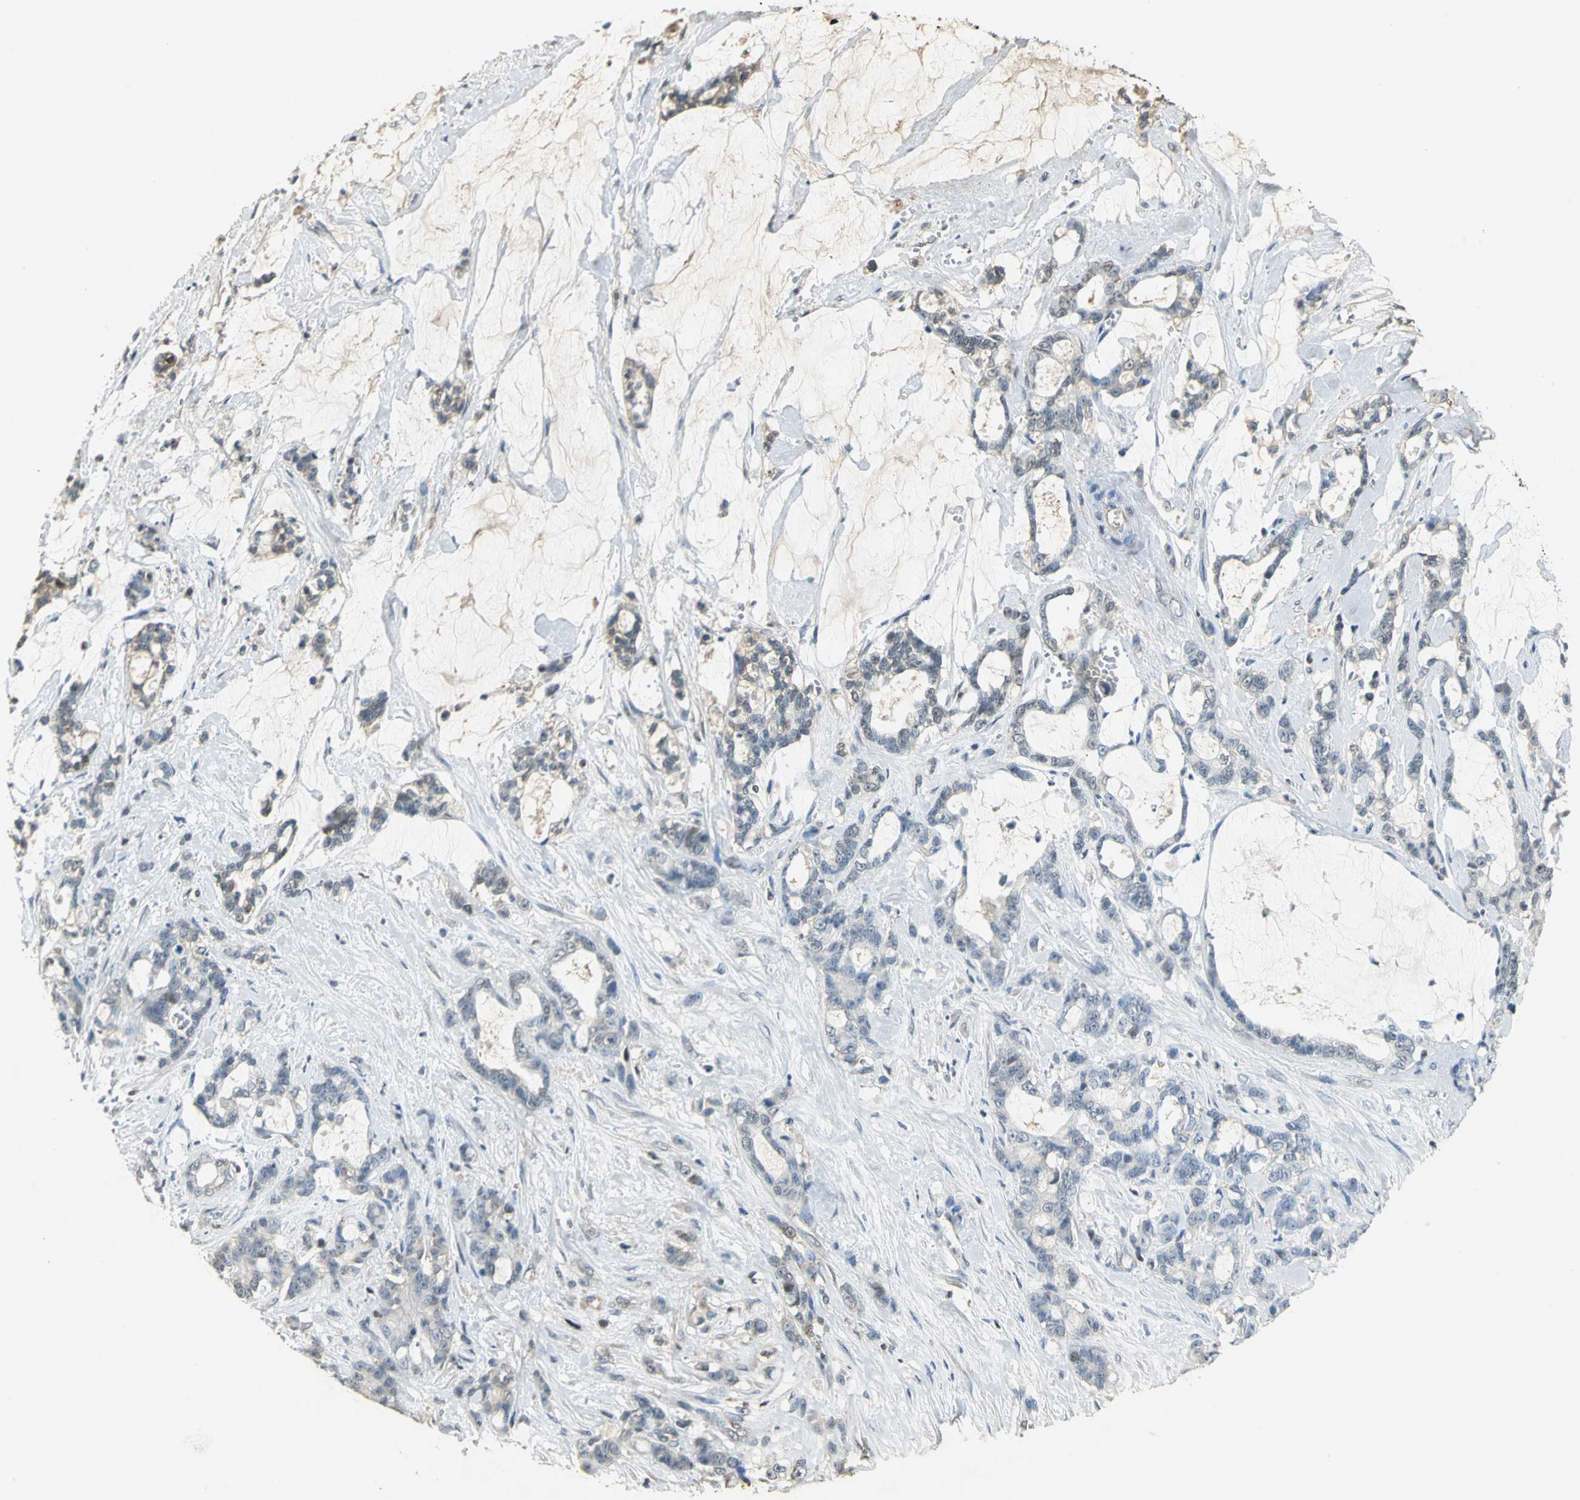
{"staining": {"intensity": "weak", "quantity": "25%-75%", "location": "cytoplasmic/membranous,nuclear"}, "tissue": "pancreatic cancer", "cell_type": "Tumor cells", "image_type": "cancer", "snomed": [{"axis": "morphology", "description": "Adenocarcinoma, NOS"}, {"axis": "topography", "description": "Pancreas"}], "caption": "Immunohistochemical staining of pancreatic cancer reveals low levels of weak cytoplasmic/membranous and nuclear protein staining in about 25%-75% of tumor cells.", "gene": "GYG2", "patient": {"sex": "female", "age": 73}}